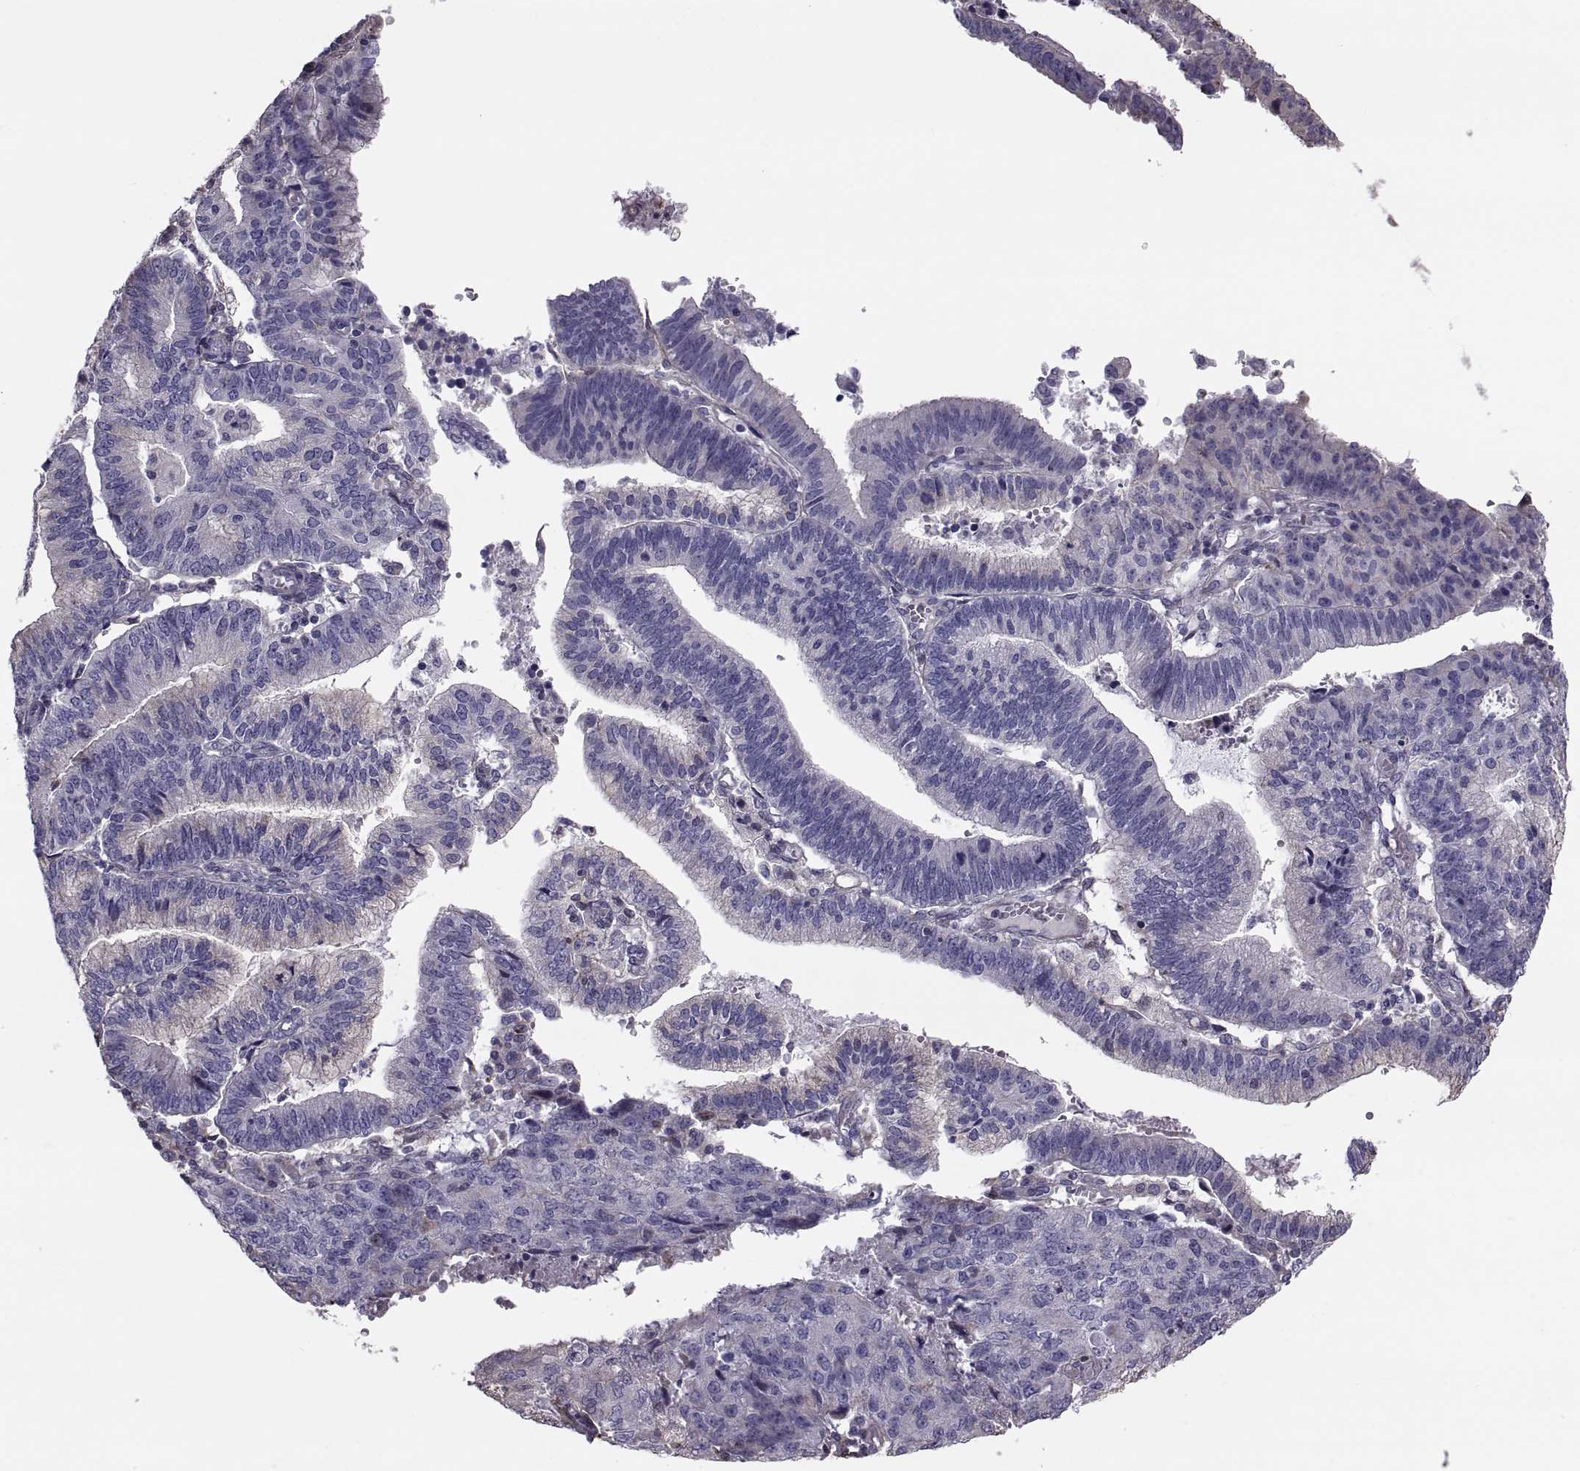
{"staining": {"intensity": "weak", "quantity": "<25%", "location": "cytoplasmic/membranous"}, "tissue": "endometrial cancer", "cell_type": "Tumor cells", "image_type": "cancer", "snomed": [{"axis": "morphology", "description": "Adenocarcinoma, NOS"}, {"axis": "topography", "description": "Endometrium"}], "caption": "Histopathology image shows no significant protein expression in tumor cells of endometrial cancer.", "gene": "ANO1", "patient": {"sex": "female", "age": 82}}